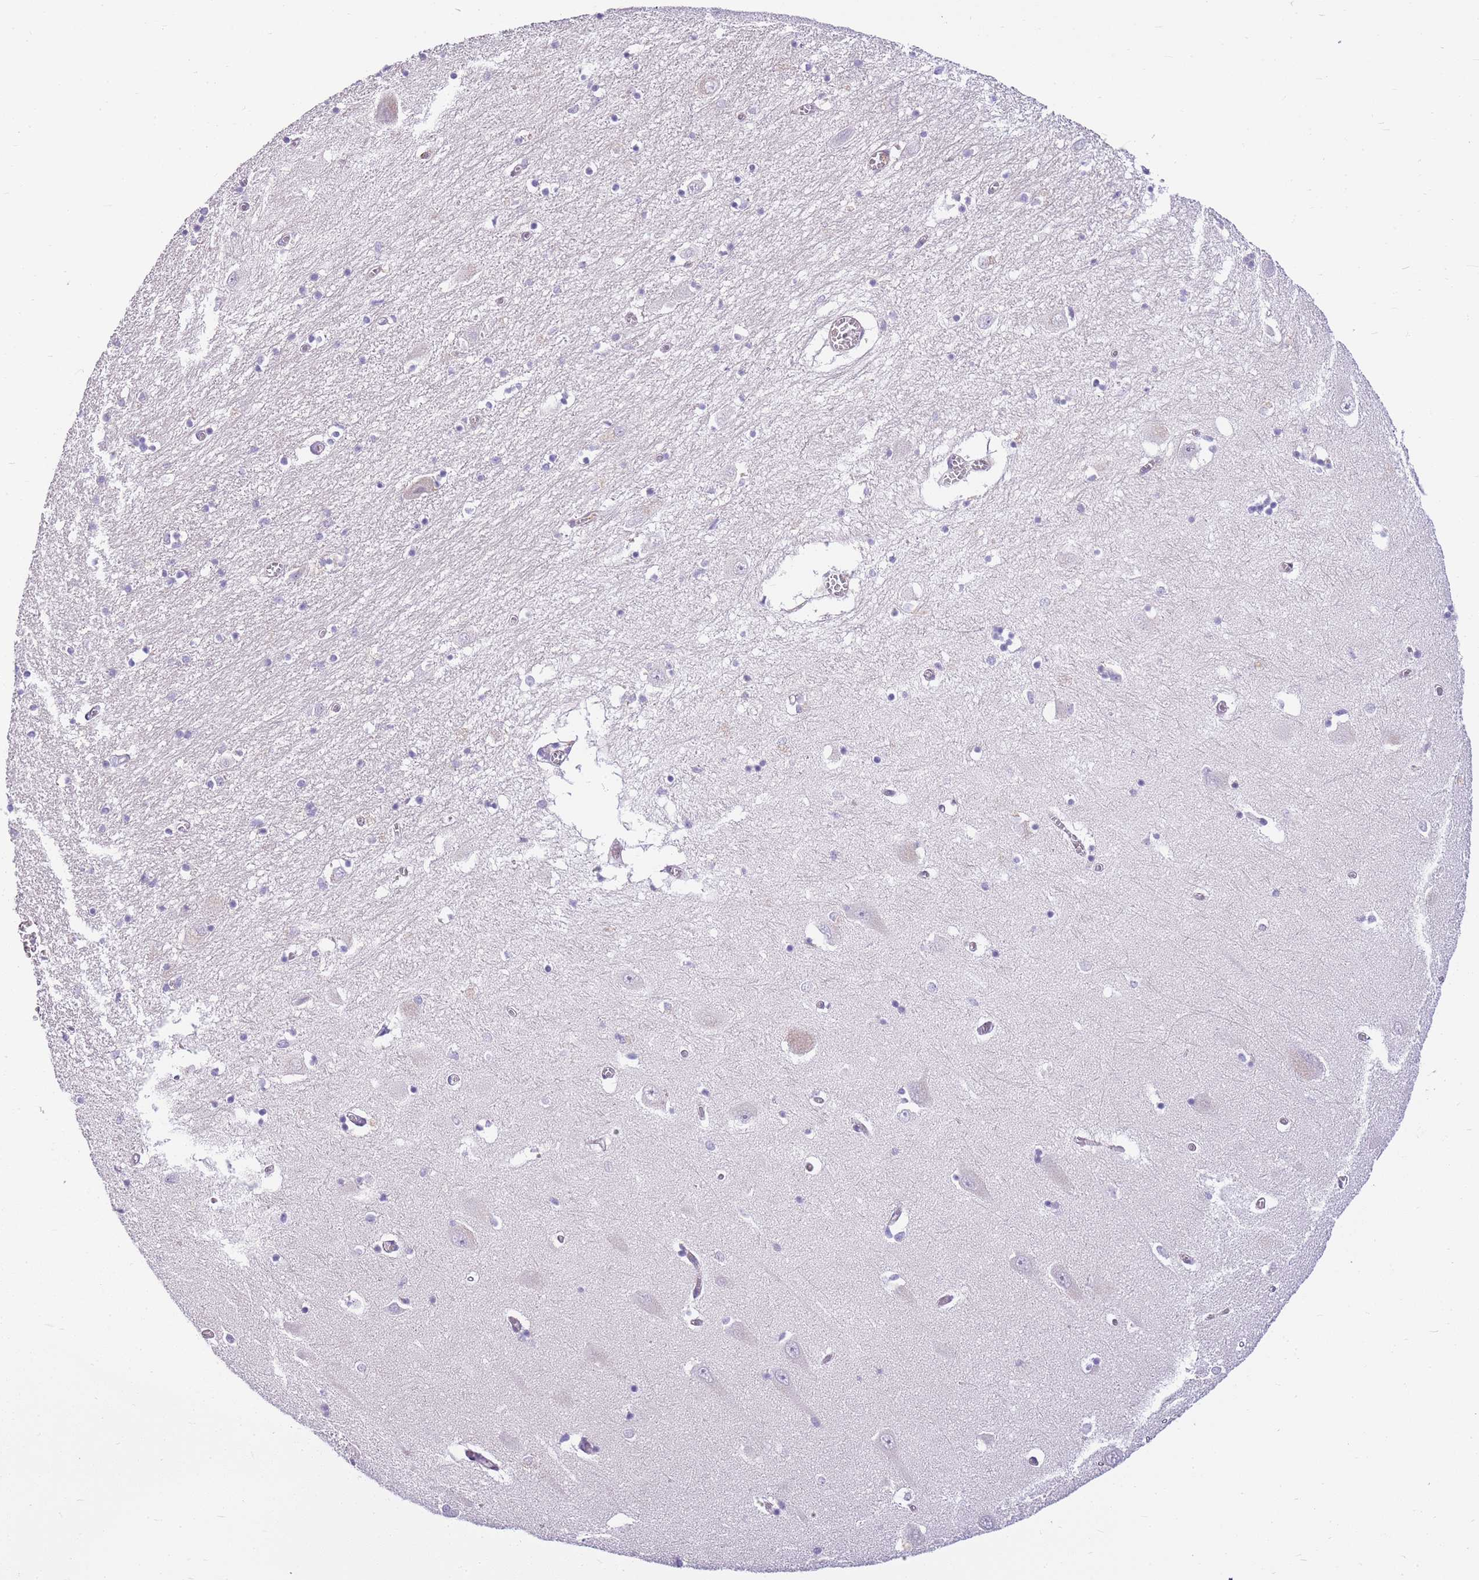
{"staining": {"intensity": "negative", "quantity": "none", "location": "none"}, "tissue": "hippocampus", "cell_type": "Glial cells", "image_type": "normal", "snomed": [{"axis": "morphology", "description": "Normal tissue, NOS"}, {"axis": "topography", "description": "Hippocampus"}], "caption": "Immunohistochemistry (IHC) of normal human hippocampus reveals no staining in glial cells. Nuclei are stained in blue.", "gene": "CLBA1", "patient": {"sex": "male", "age": 70}}